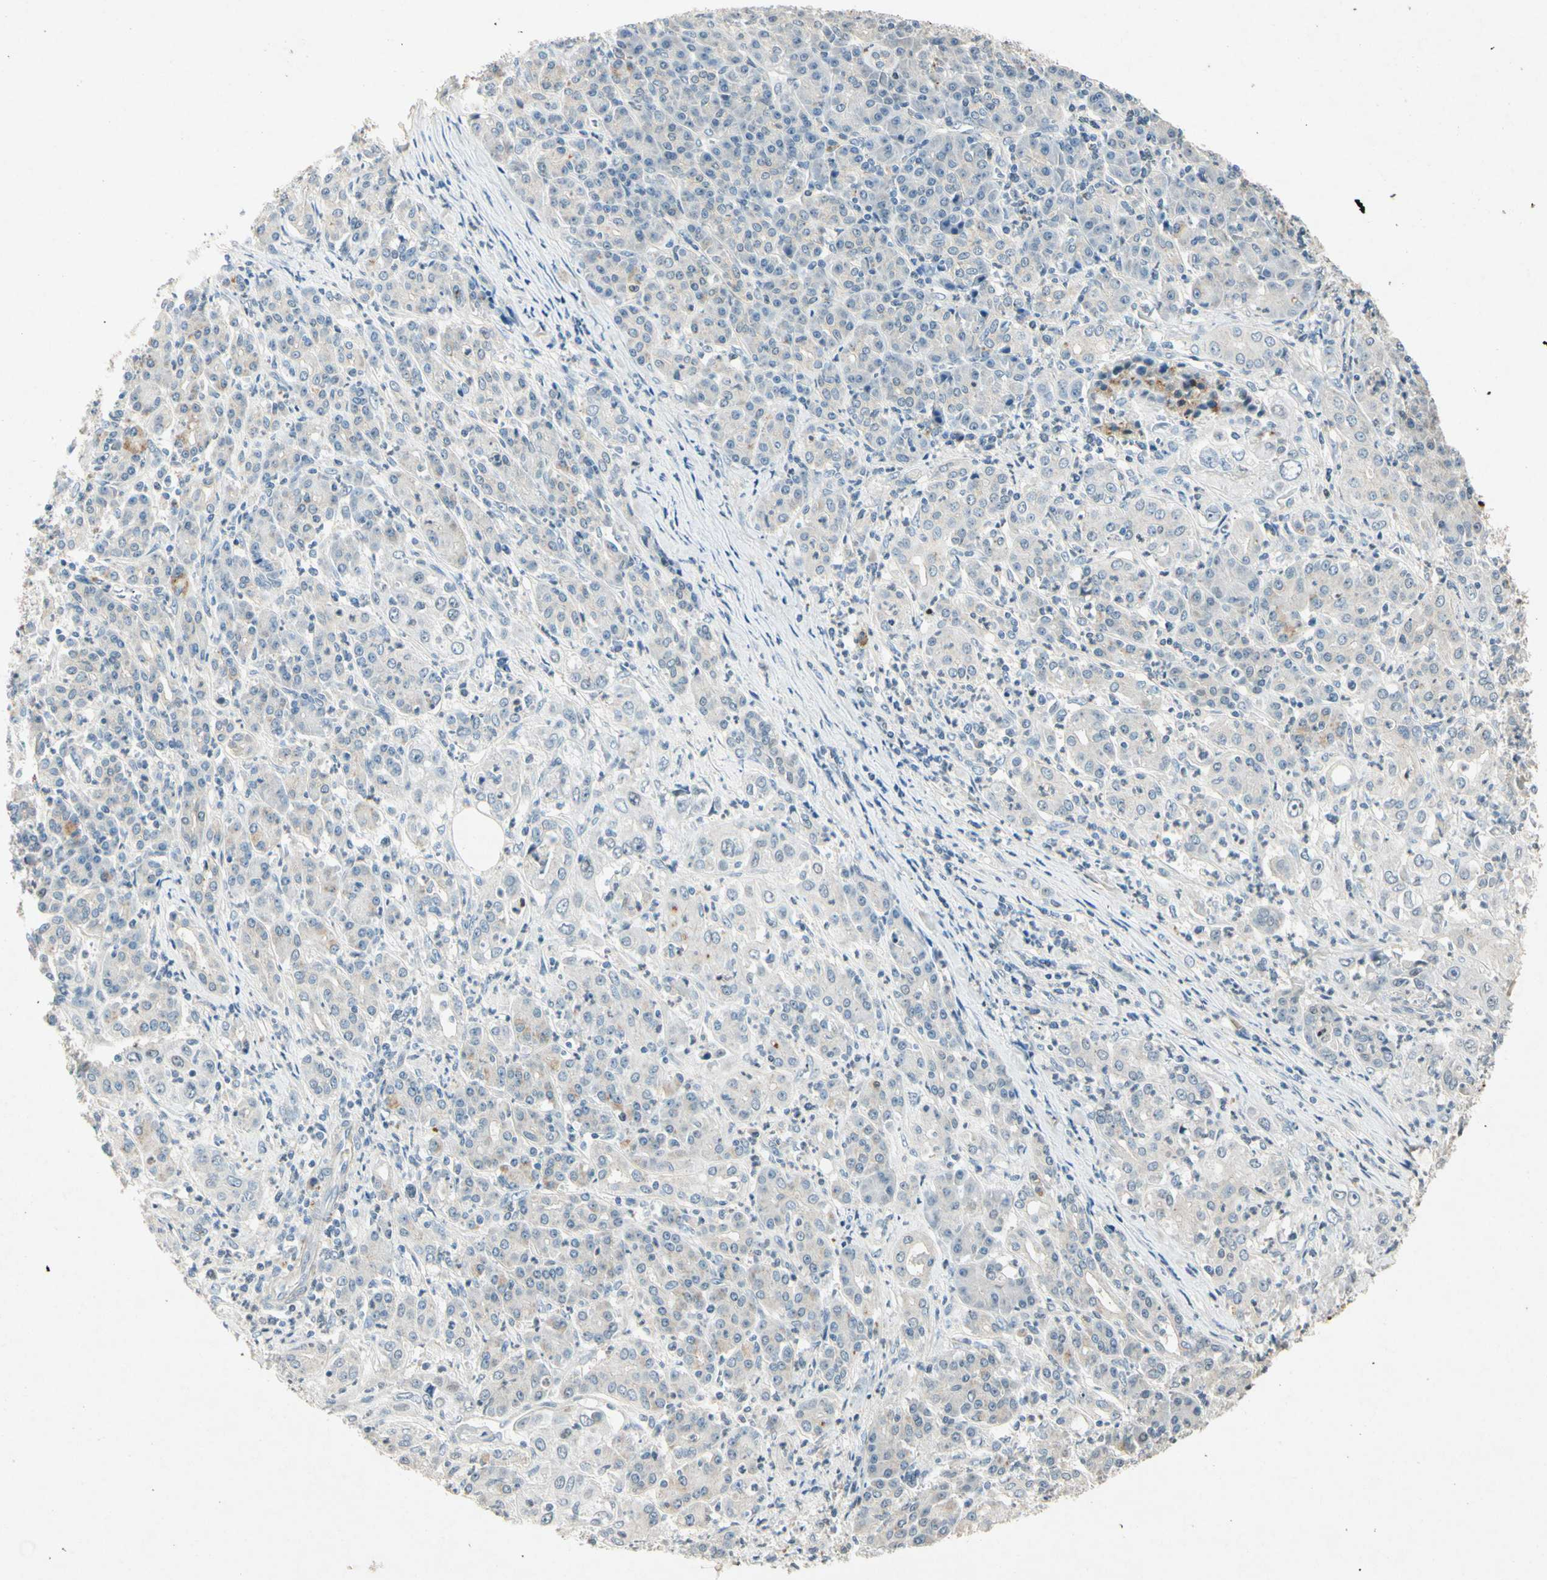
{"staining": {"intensity": "weak", "quantity": "<25%", "location": "cytoplasmic/membranous"}, "tissue": "pancreatic cancer", "cell_type": "Tumor cells", "image_type": "cancer", "snomed": [{"axis": "morphology", "description": "Adenocarcinoma, NOS"}, {"axis": "topography", "description": "Pancreas"}], "caption": "Immunohistochemistry (IHC) photomicrograph of pancreatic adenocarcinoma stained for a protein (brown), which displays no positivity in tumor cells.", "gene": "HSPA1B", "patient": {"sex": "male", "age": 70}}